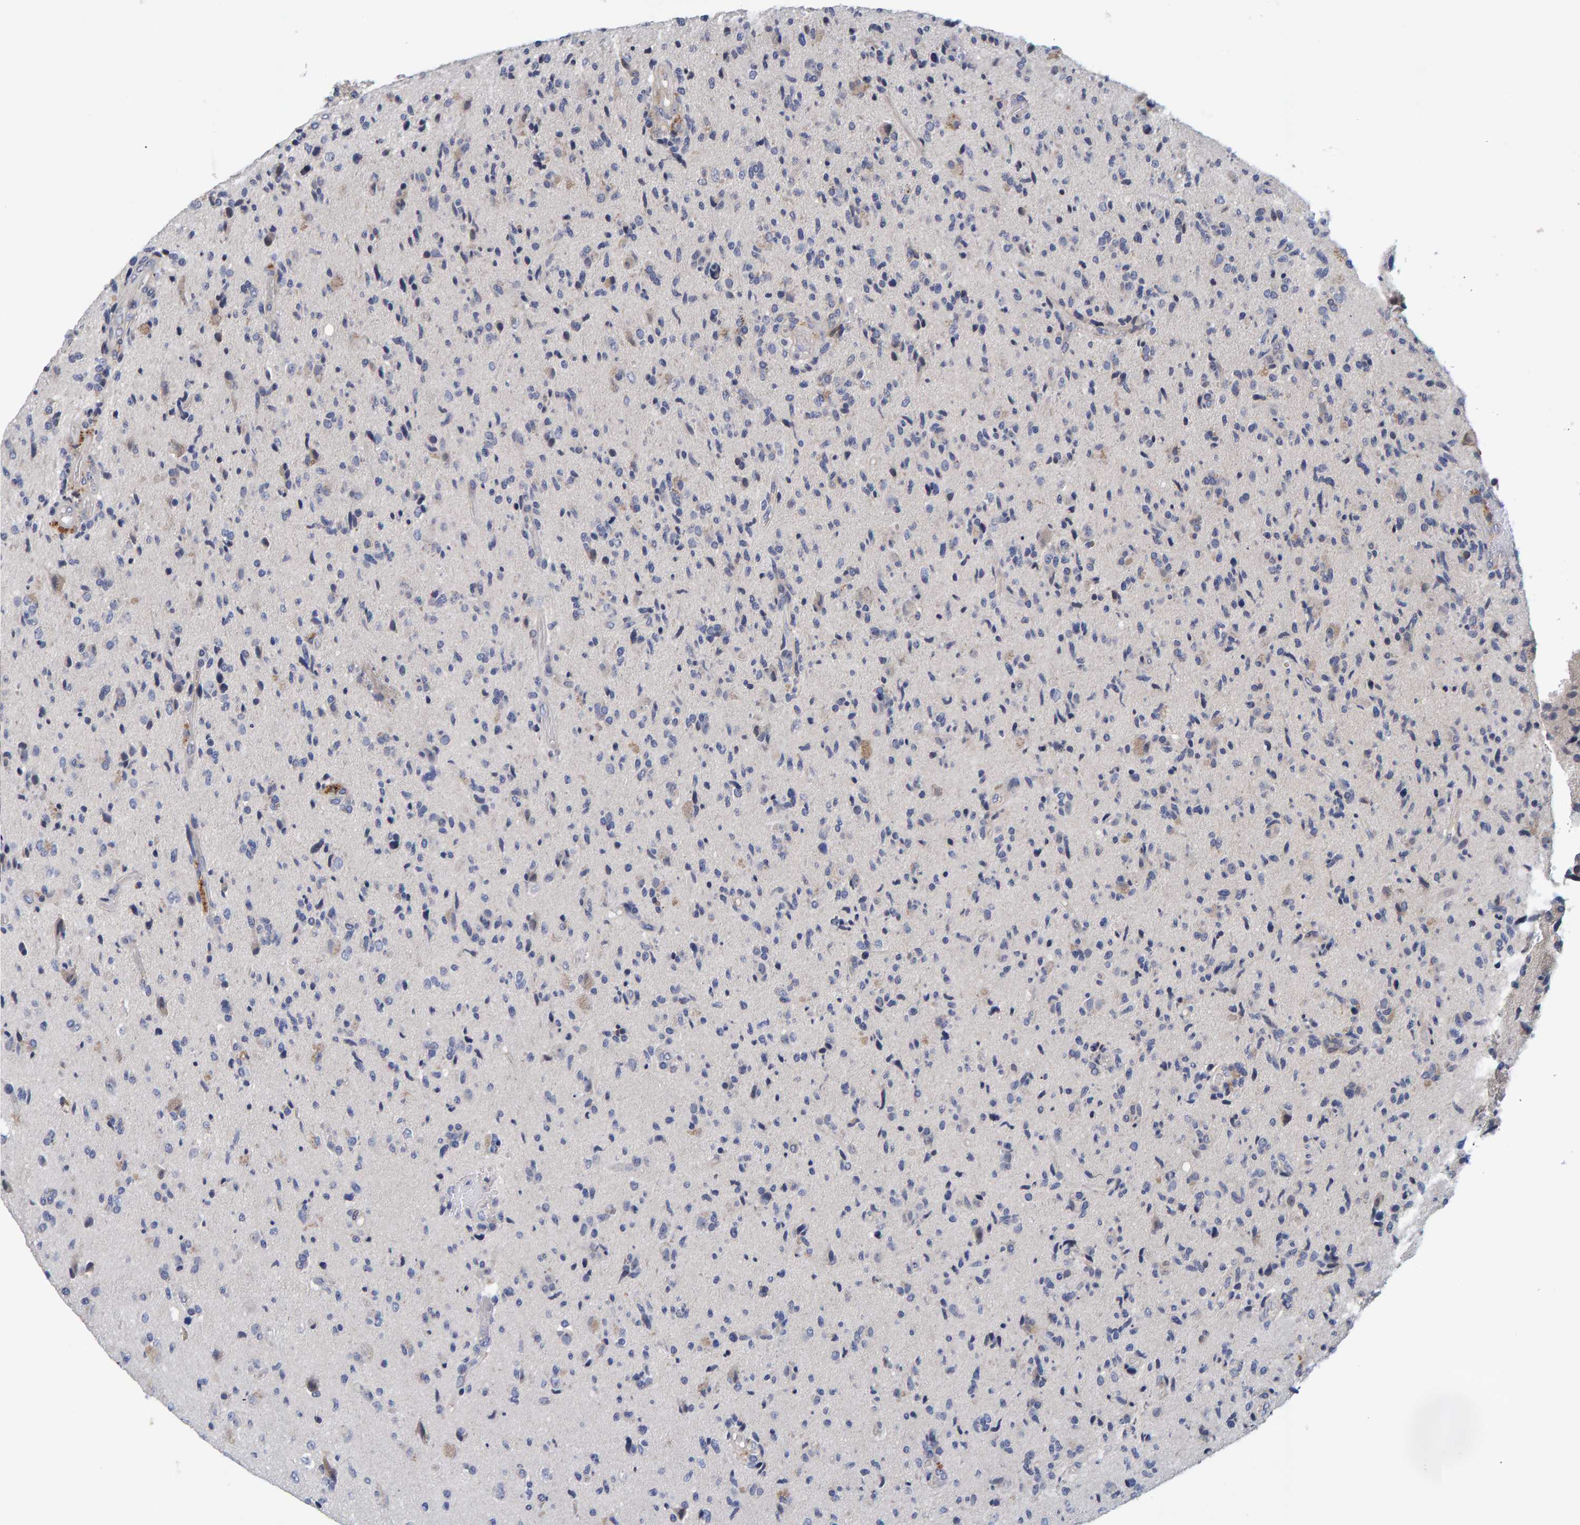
{"staining": {"intensity": "negative", "quantity": "none", "location": "none"}, "tissue": "glioma", "cell_type": "Tumor cells", "image_type": "cancer", "snomed": [{"axis": "morphology", "description": "Glioma, malignant, High grade"}, {"axis": "topography", "description": "Brain"}], "caption": "Immunohistochemical staining of human high-grade glioma (malignant) exhibits no significant expression in tumor cells.", "gene": "ZNF77", "patient": {"sex": "male", "age": 72}}